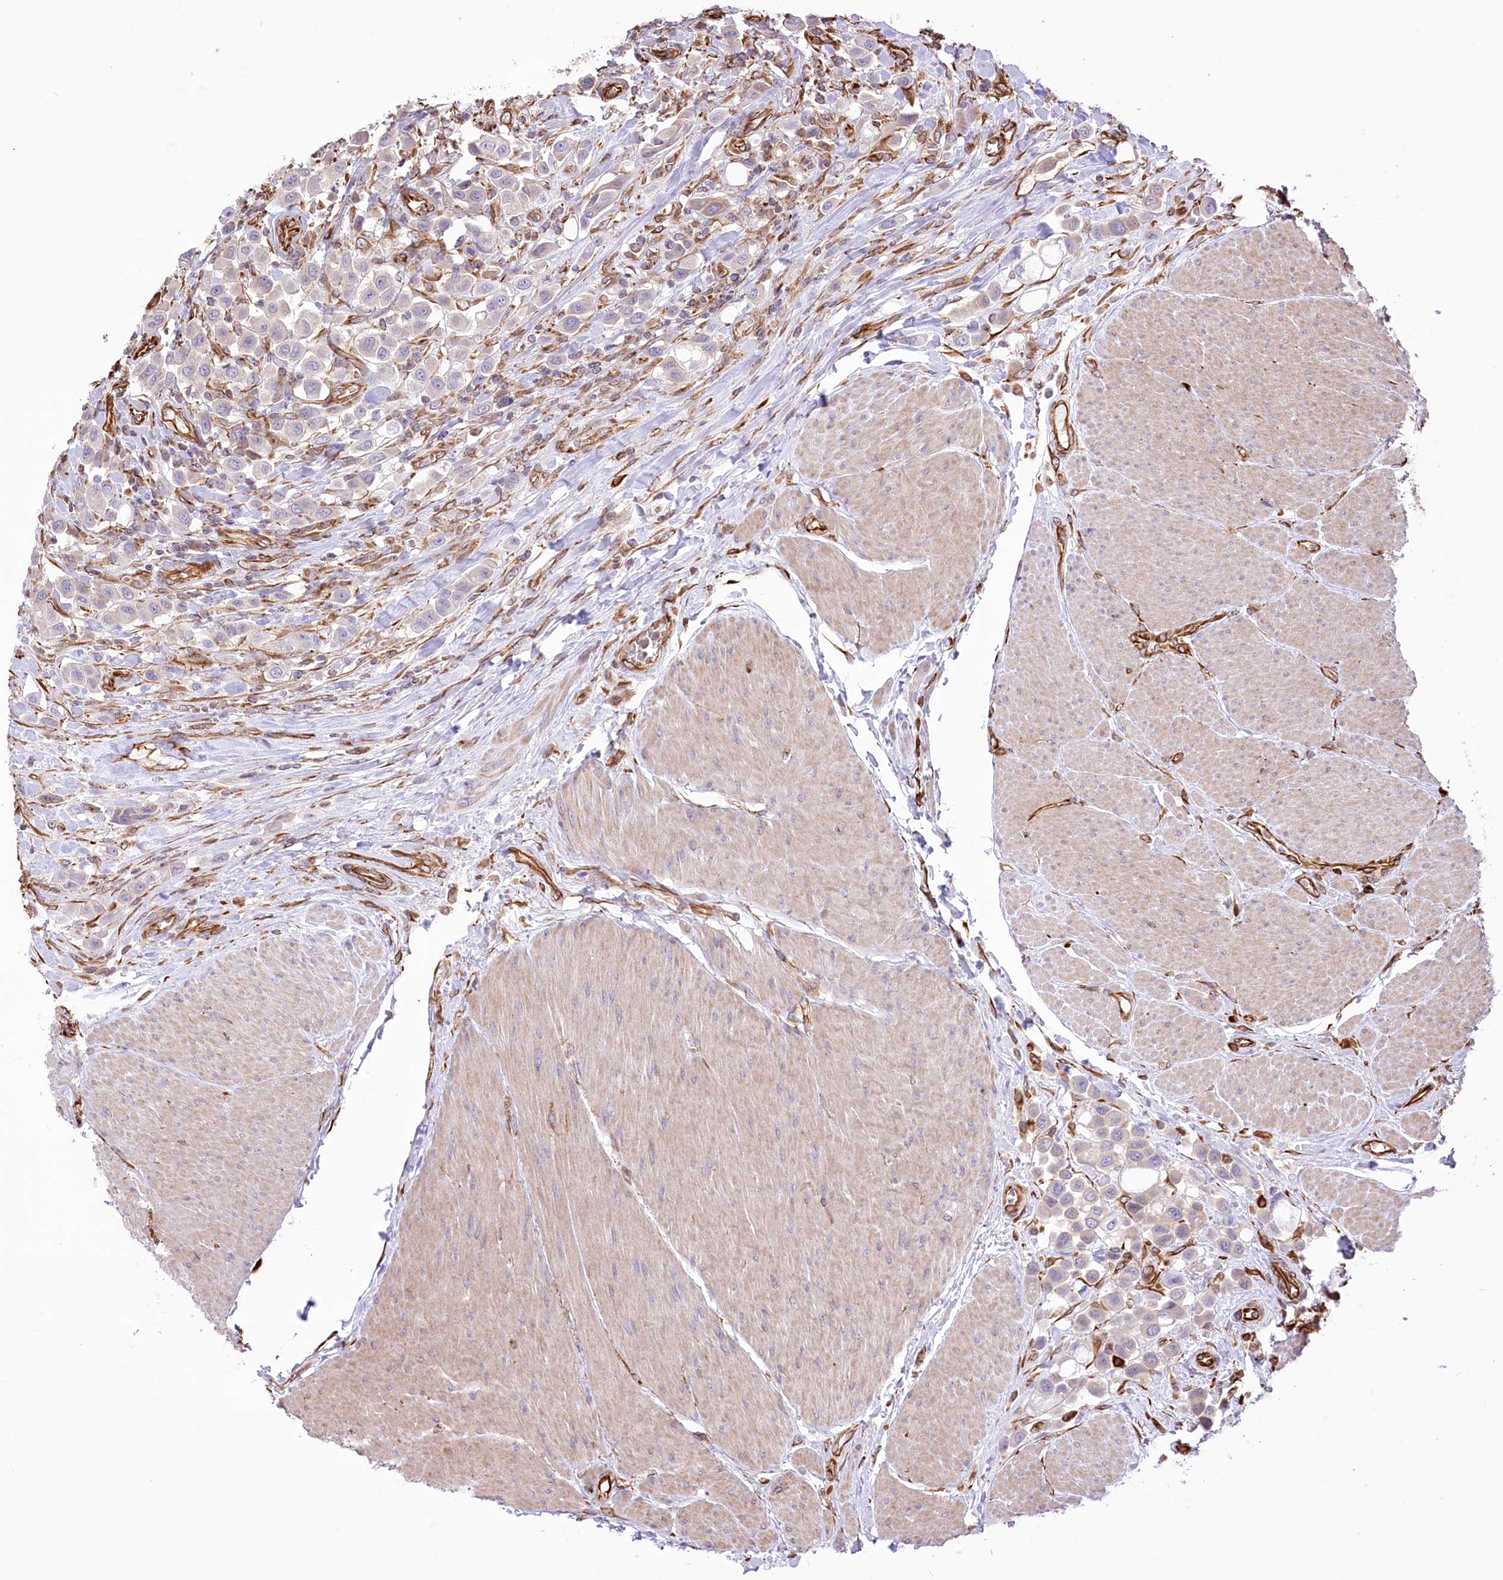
{"staining": {"intensity": "negative", "quantity": "none", "location": "none"}, "tissue": "urothelial cancer", "cell_type": "Tumor cells", "image_type": "cancer", "snomed": [{"axis": "morphology", "description": "Urothelial carcinoma, High grade"}, {"axis": "topography", "description": "Urinary bladder"}], "caption": "This histopathology image is of urothelial cancer stained with immunohistochemistry to label a protein in brown with the nuclei are counter-stained blue. There is no positivity in tumor cells.", "gene": "TTC1", "patient": {"sex": "male", "age": 50}}